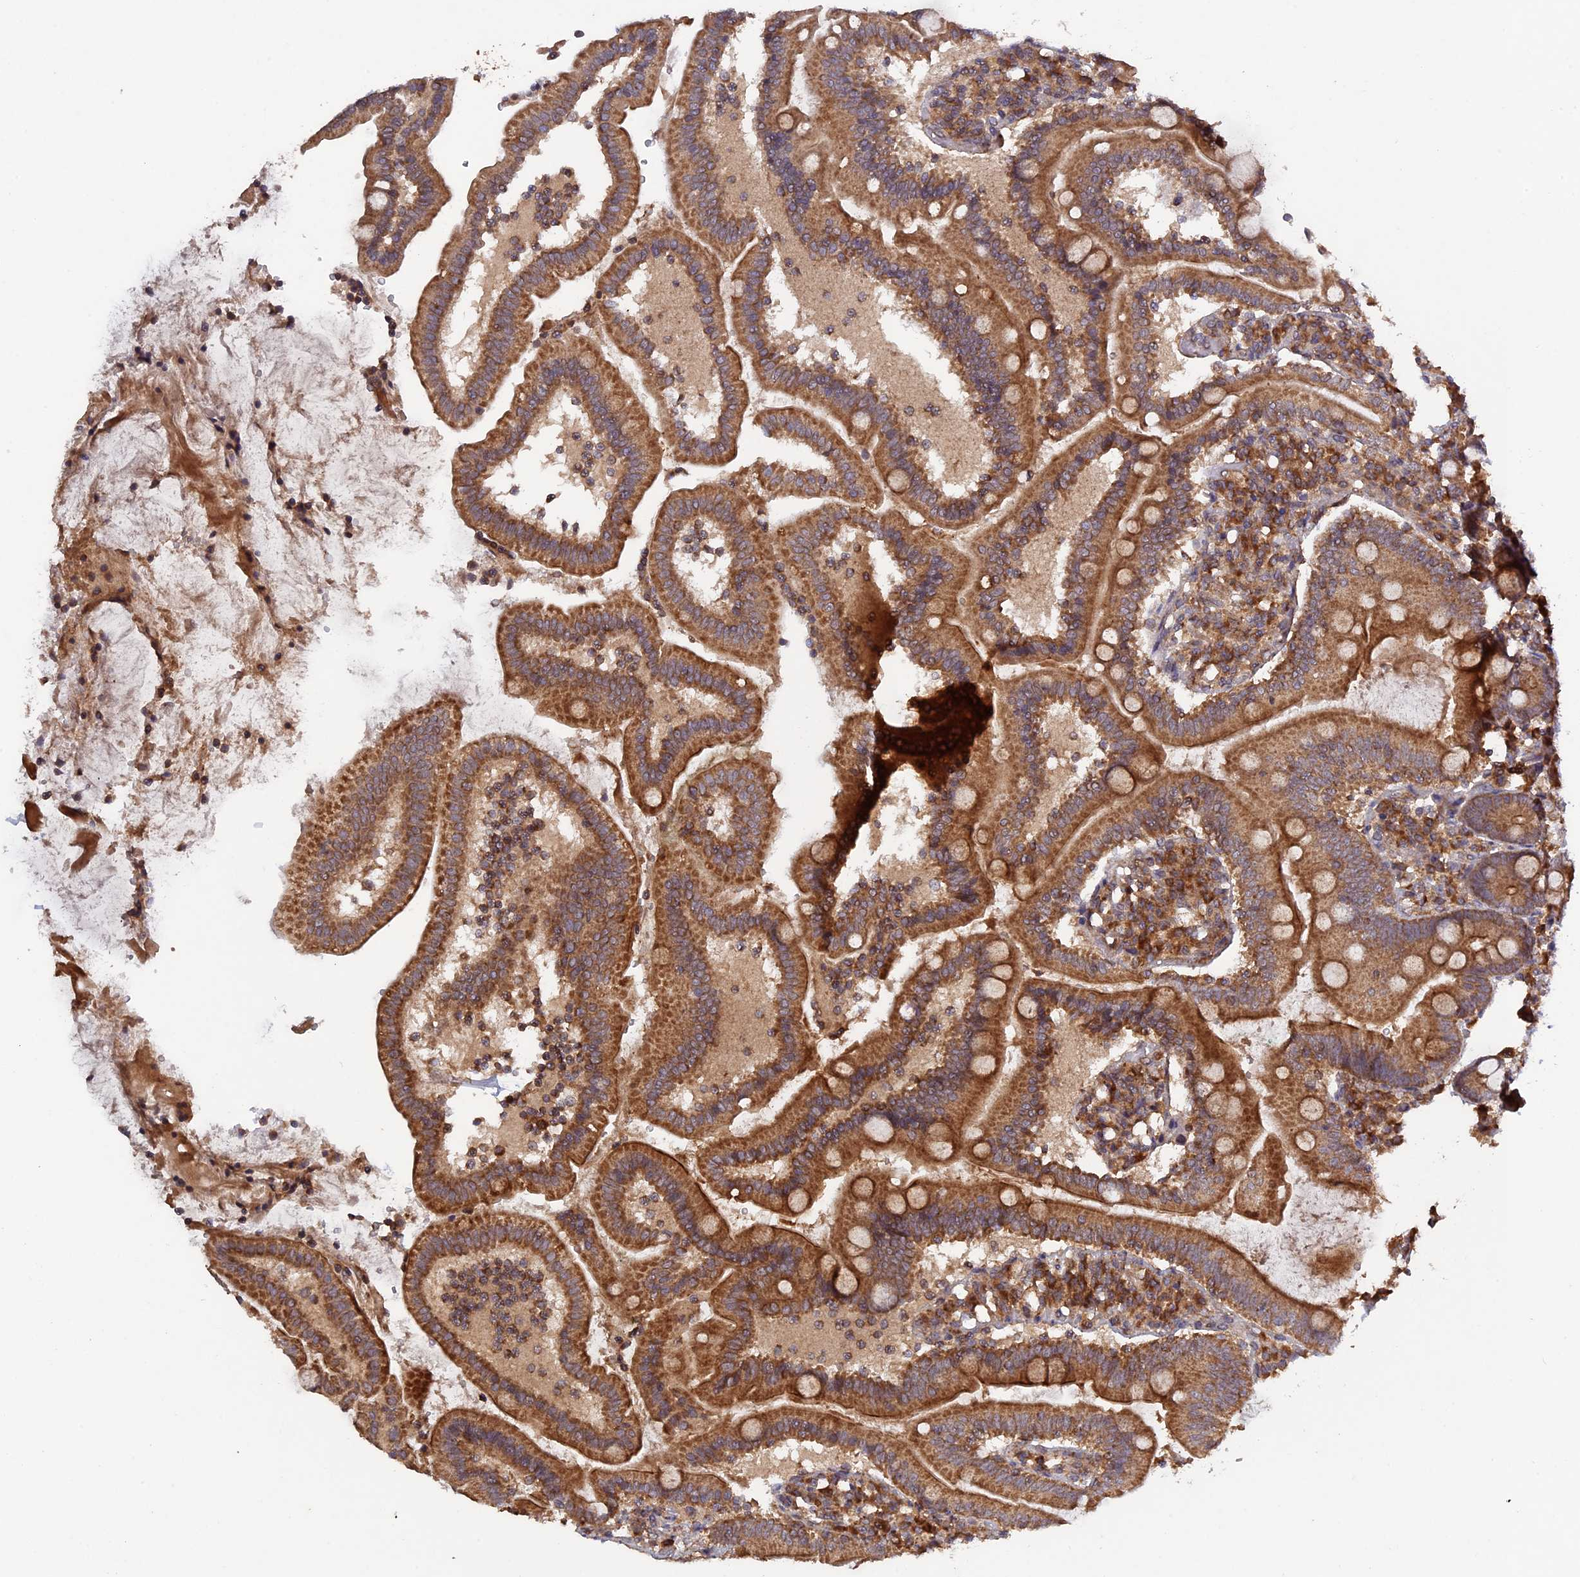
{"staining": {"intensity": "strong", "quantity": ">75%", "location": "cytoplasmic/membranous"}, "tissue": "duodenum", "cell_type": "Glandular cells", "image_type": "normal", "snomed": [{"axis": "morphology", "description": "Normal tissue, NOS"}, {"axis": "topography", "description": "Duodenum"}], "caption": "This is an image of immunohistochemistry staining of normal duodenum, which shows strong expression in the cytoplasmic/membranous of glandular cells.", "gene": "RAB15", "patient": {"sex": "female", "age": 67}}